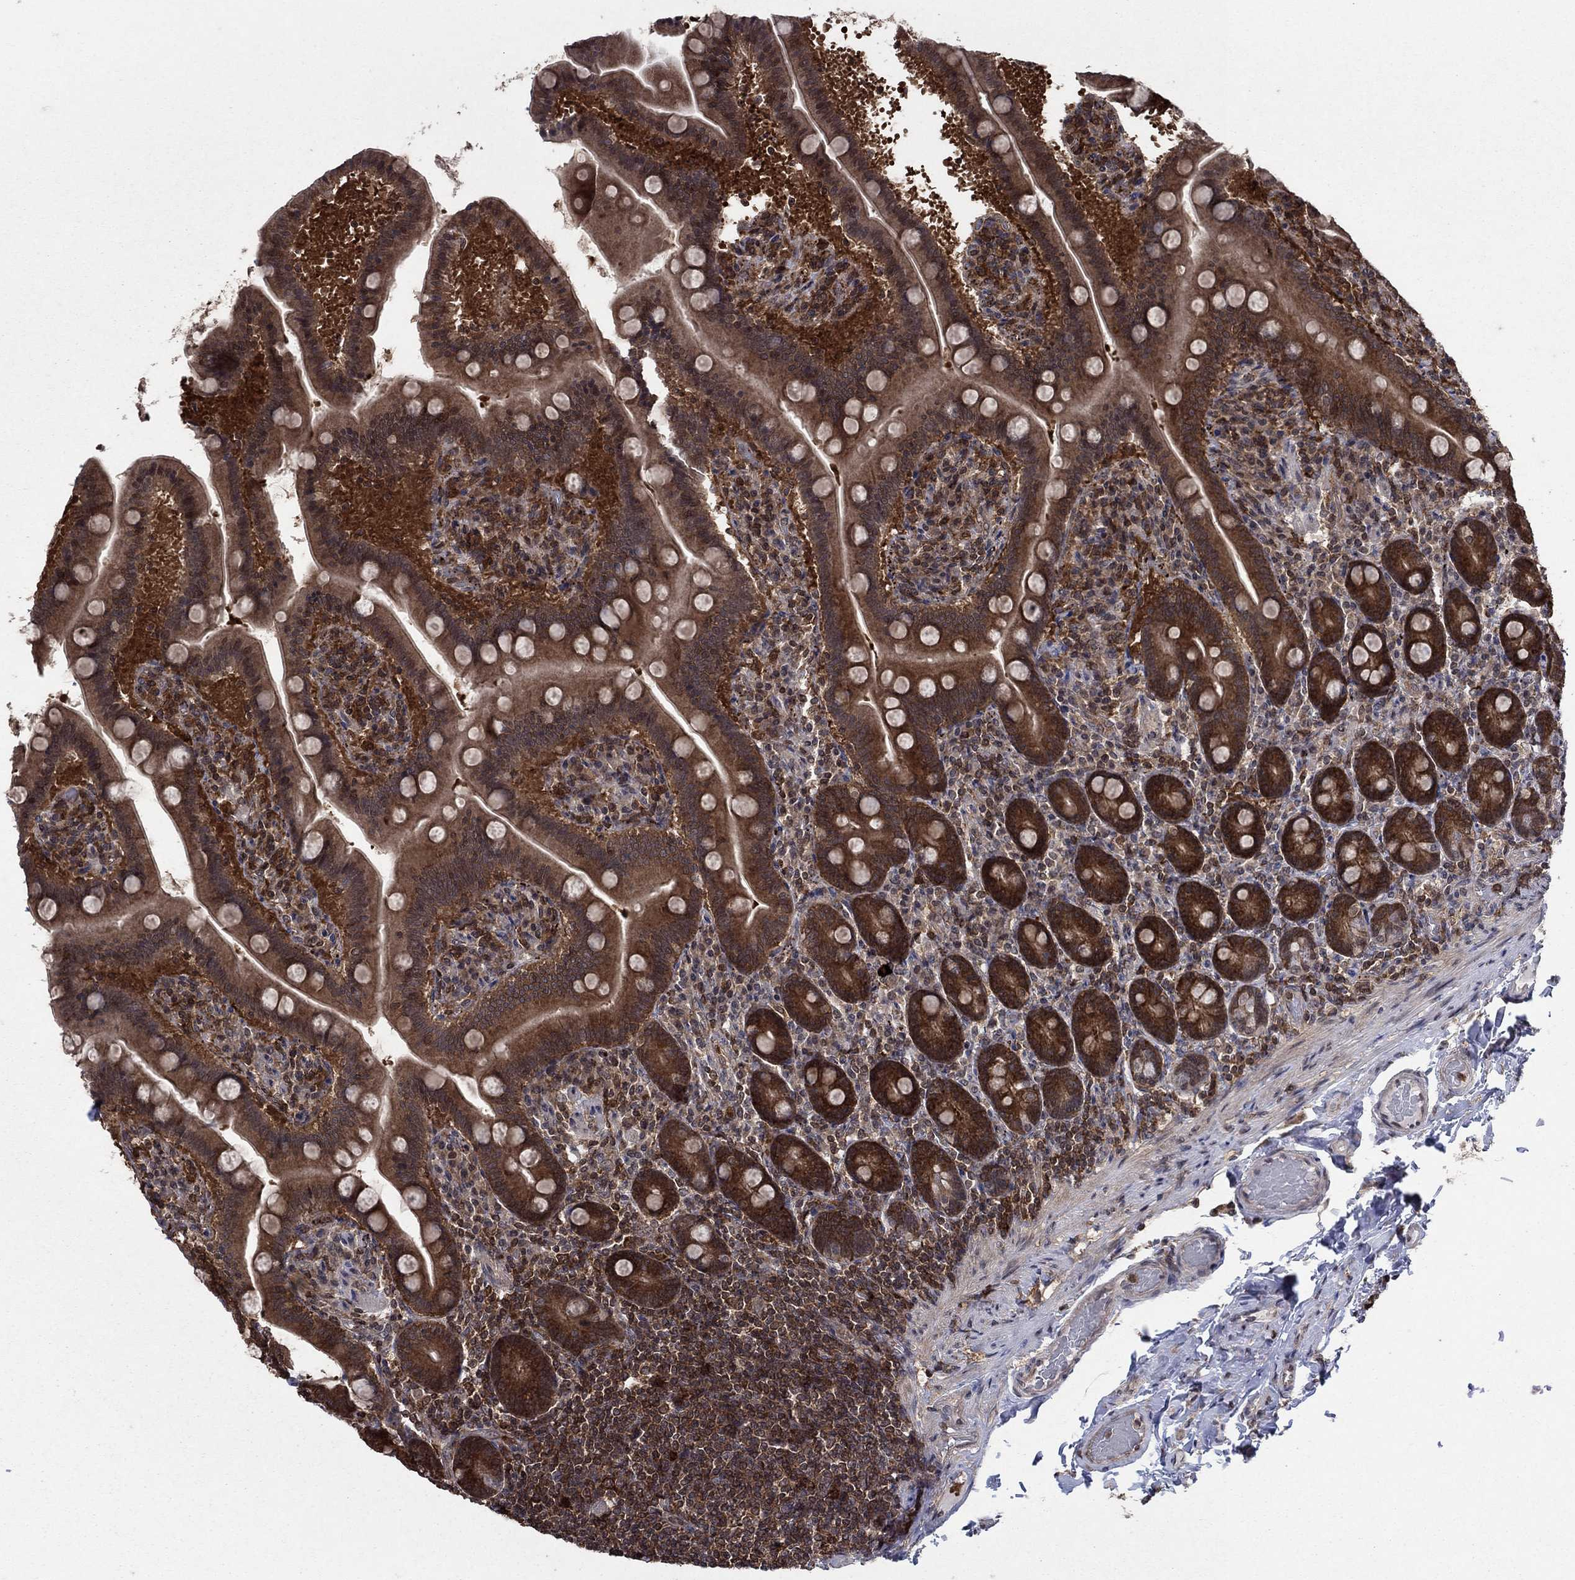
{"staining": {"intensity": "strong", "quantity": ">75%", "location": "cytoplasmic/membranous"}, "tissue": "small intestine", "cell_type": "Glandular cells", "image_type": "normal", "snomed": [{"axis": "morphology", "description": "Normal tissue, NOS"}, {"axis": "topography", "description": "Small intestine"}], "caption": "Small intestine was stained to show a protein in brown. There is high levels of strong cytoplasmic/membranous expression in approximately >75% of glandular cells. (DAB (3,3'-diaminobenzidine) = brown stain, brightfield microscopy at high magnification).", "gene": "CACYBP", "patient": {"sex": "male", "age": 66}}